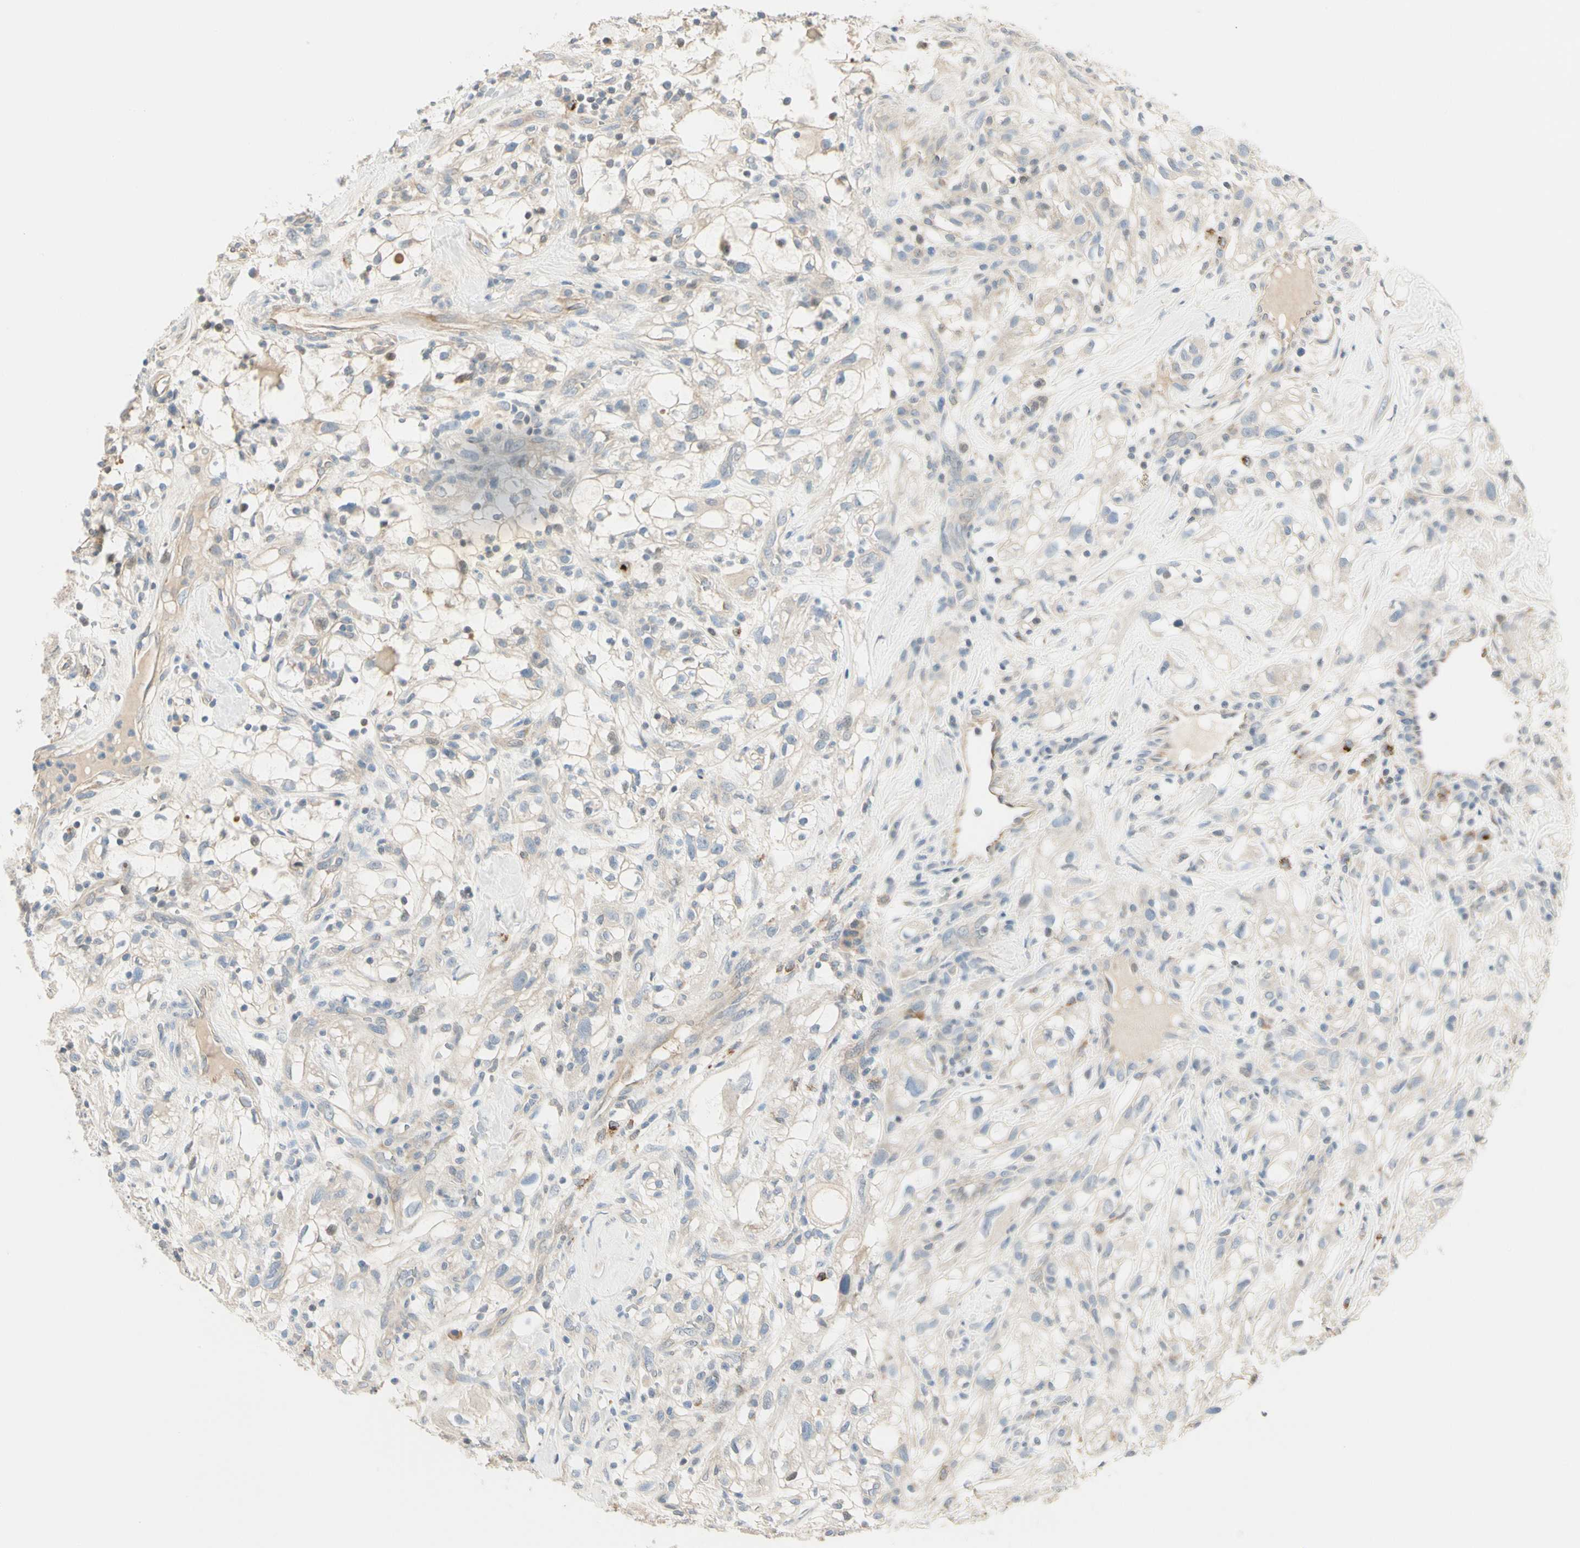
{"staining": {"intensity": "weak", "quantity": "<25%", "location": "cytoplasmic/membranous"}, "tissue": "renal cancer", "cell_type": "Tumor cells", "image_type": "cancer", "snomed": [{"axis": "morphology", "description": "Adenocarcinoma, NOS"}, {"axis": "topography", "description": "Kidney"}], "caption": "Immunohistochemistry (IHC) photomicrograph of neoplastic tissue: adenocarcinoma (renal) stained with DAB exhibits no significant protein positivity in tumor cells.", "gene": "GPR153", "patient": {"sex": "female", "age": 60}}